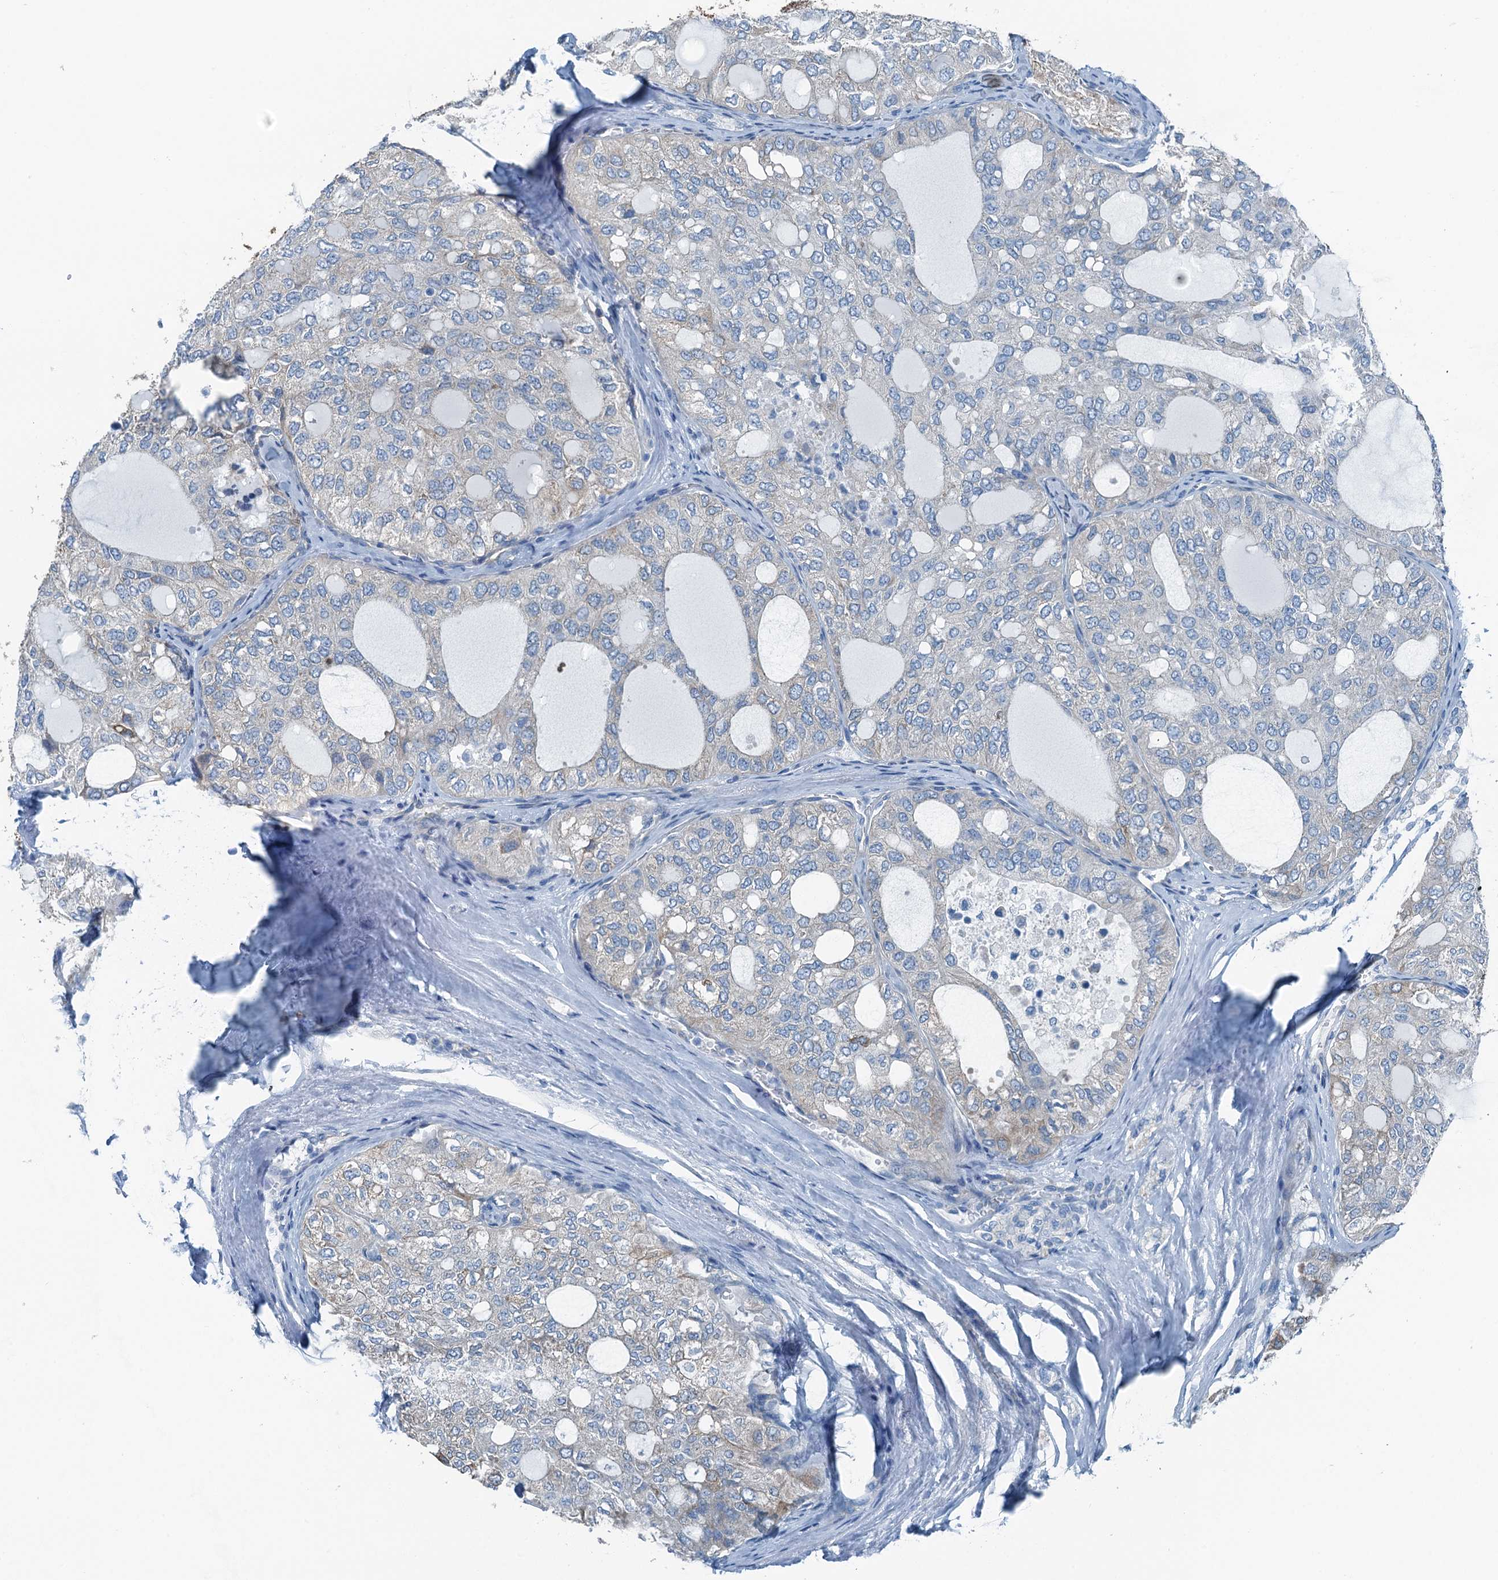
{"staining": {"intensity": "negative", "quantity": "none", "location": "none"}, "tissue": "thyroid cancer", "cell_type": "Tumor cells", "image_type": "cancer", "snomed": [{"axis": "morphology", "description": "Follicular adenoma carcinoma, NOS"}, {"axis": "topography", "description": "Thyroid gland"}], "caption": "A photomicrograph of thyroid cancer stained for a protein displays no brown staining in tumor cells.", "gene": "TMOD2", "patient": {"sex": "male", "age": 75}}